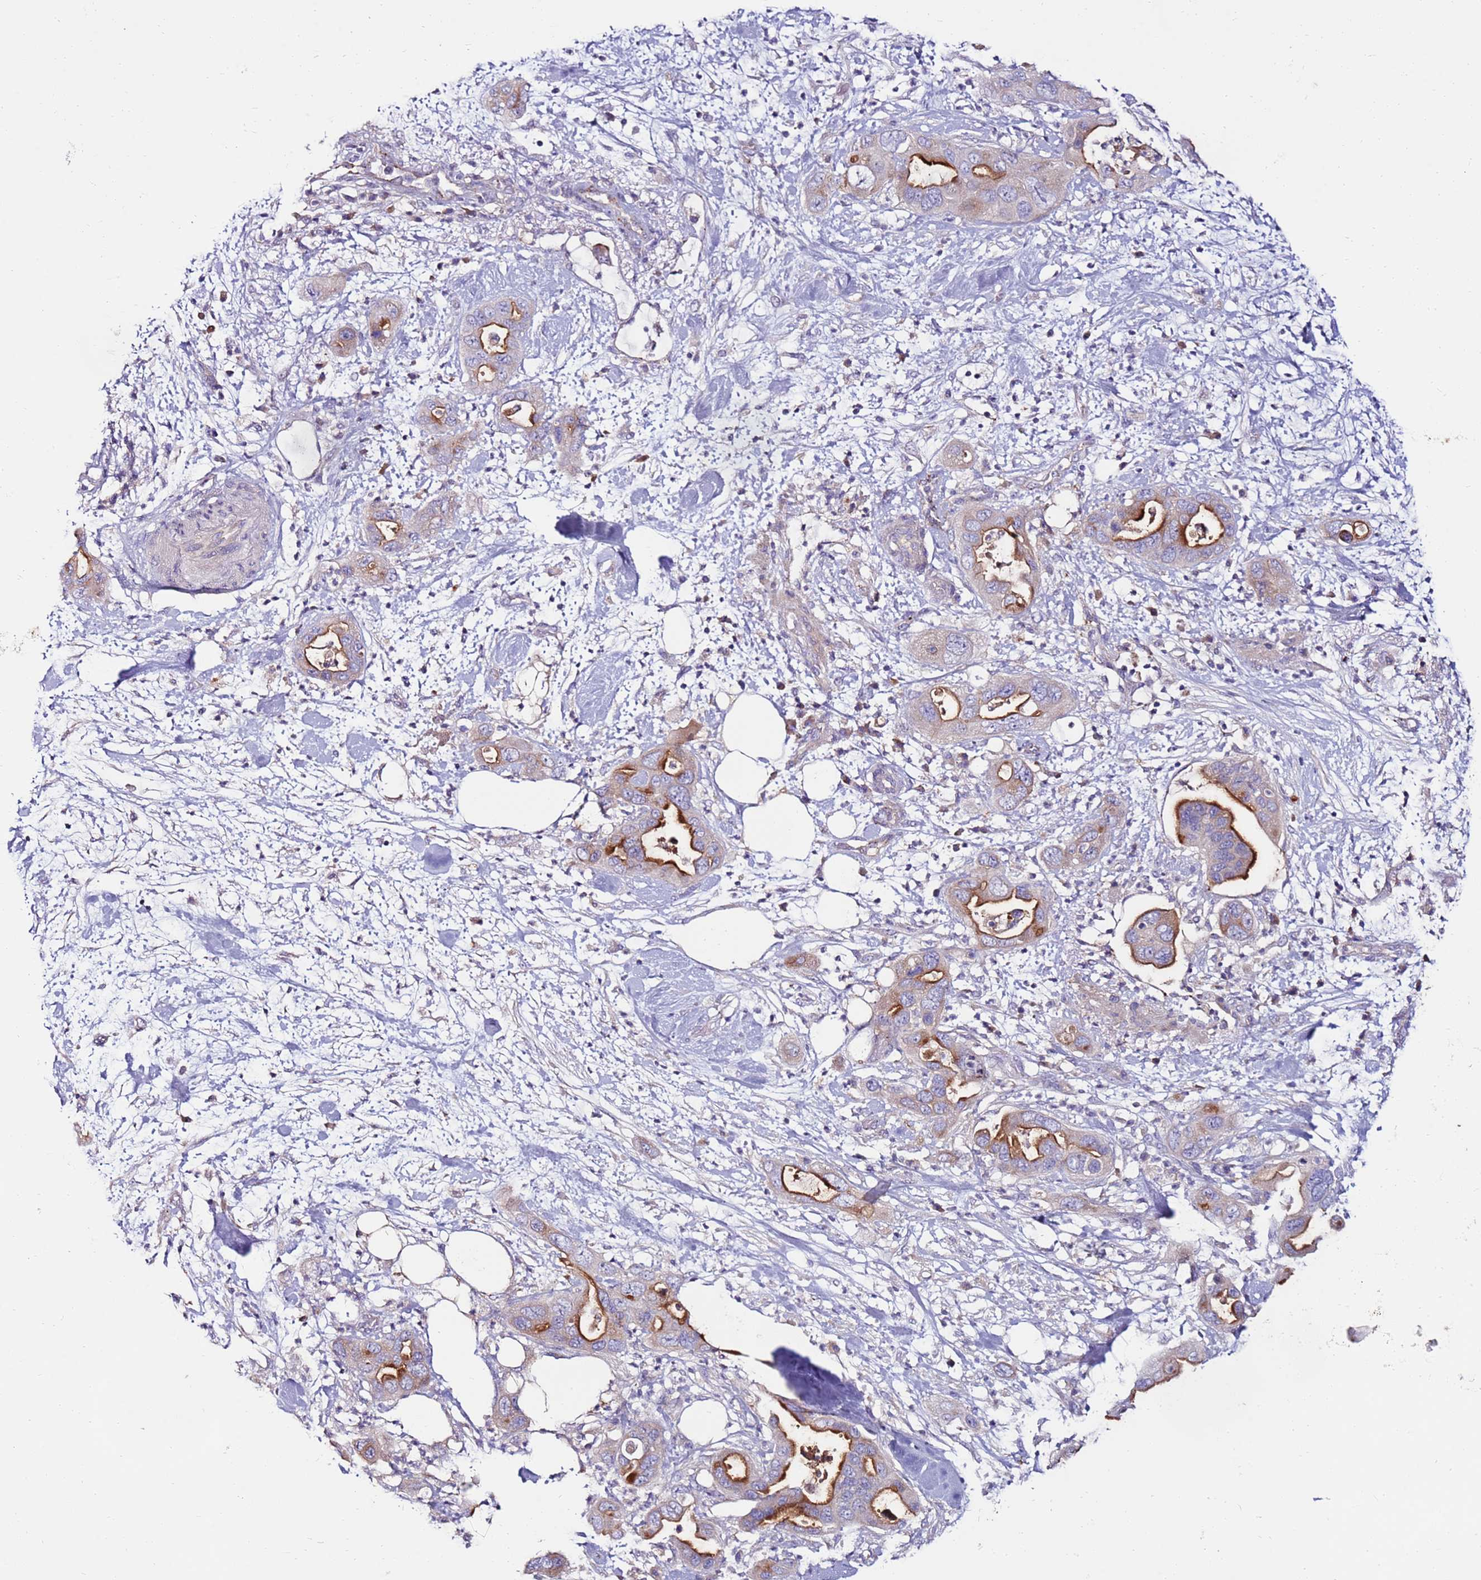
{"staining": {"intensity": "moderate", "quantity": "25%-75%", "location": "cytoplasmic/membranous"}, "tissue": "pancreatic cancer", "cell_type": "Tumor cells", "image_type": "cancer", "snomed": [{"axis": "morphology", "description": "Adenocarcinoma, NOS"}, {"axis": "topography", "description": "Pancreas"}], "caption": "Pancreatic cancer stained with a protein marker reveals moderate staining in tumor cells.", "gene": "SLC44A4", "patient": {"sex": "female", "age": 71}}